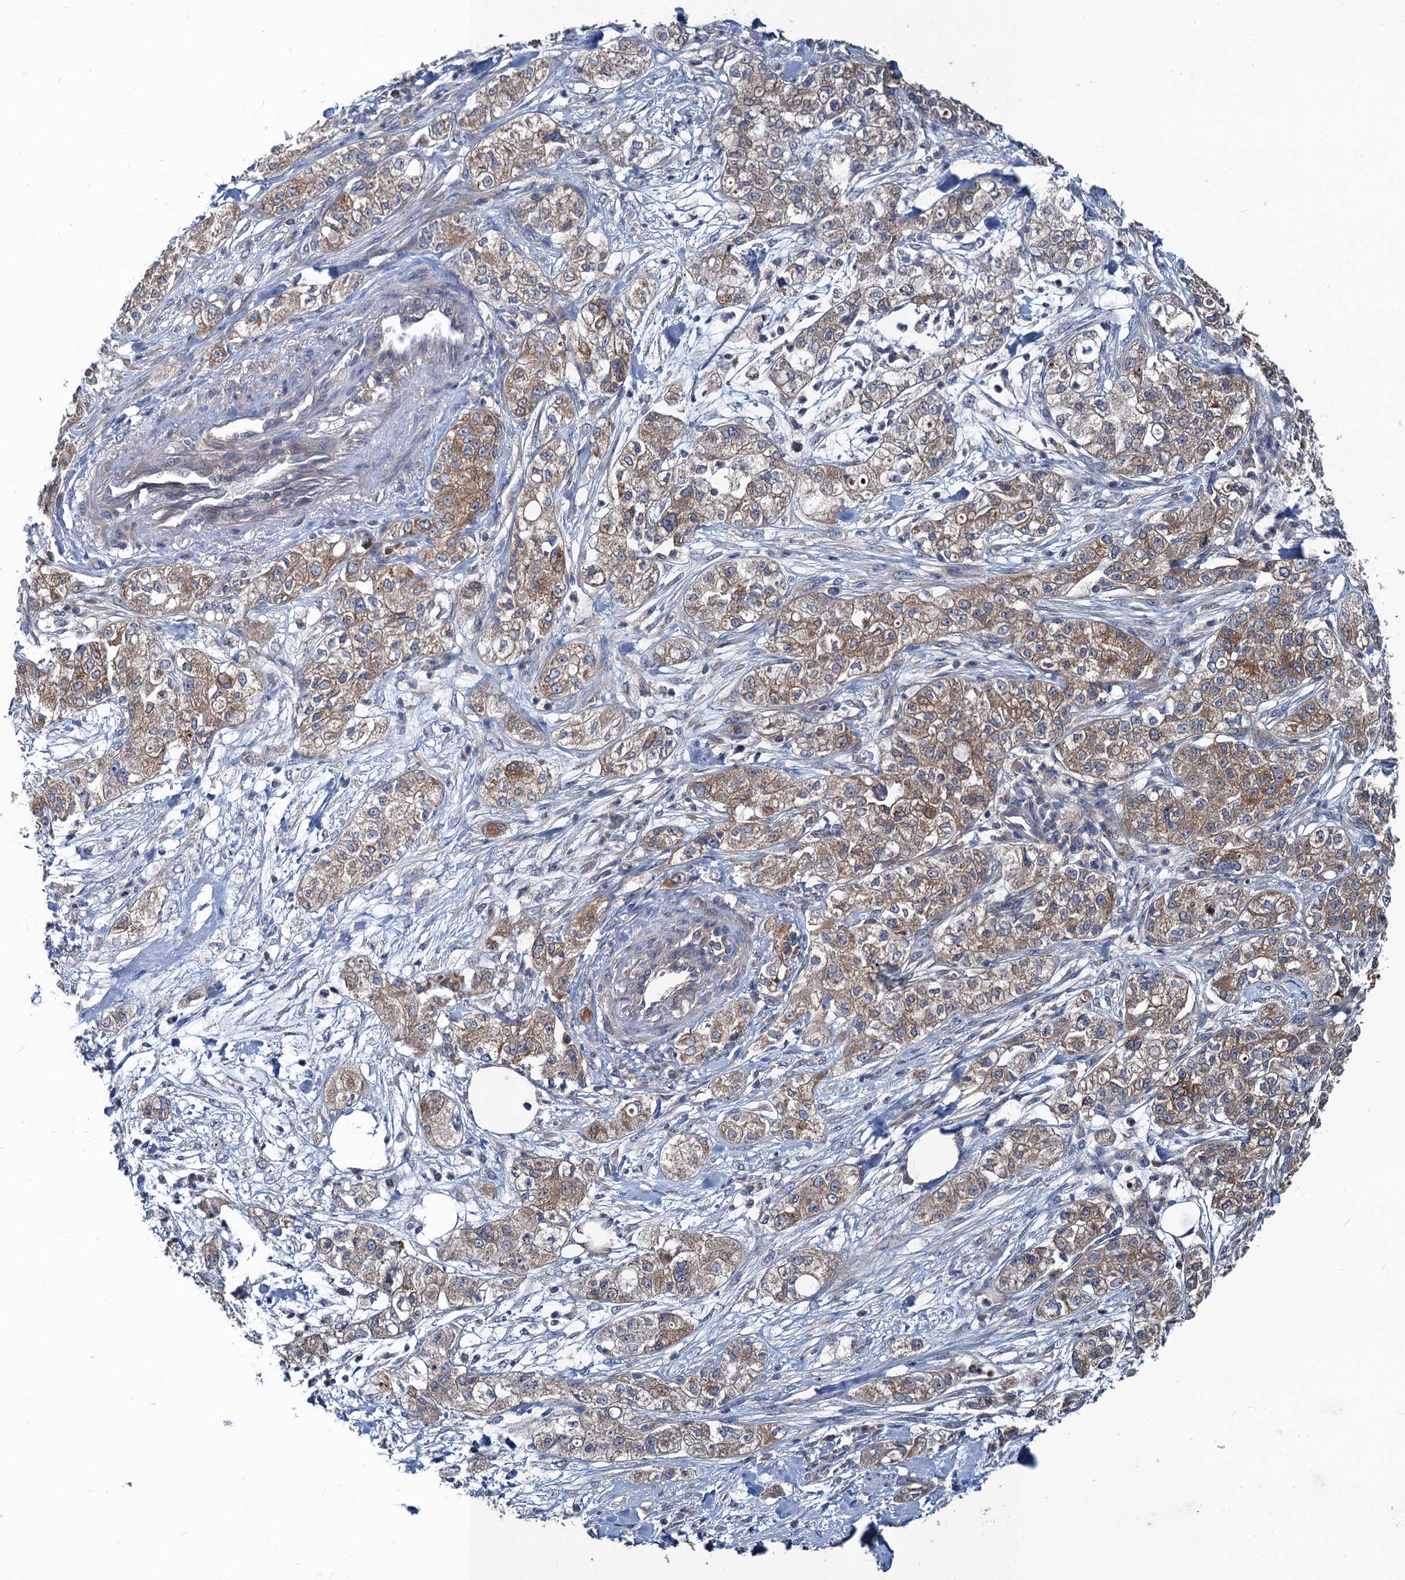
{"staining": {"intensity": "moderate", "quantity": ">75%", "location": "cytoplasmic/membranous"}, "tissue": "pancreatic cancer", "cell_type": "Tumor cells", "image_type": "cancer", "snomed": [{"axis": "morphology", "description": "Adenocarcinoma, NOS"}, {"axis": "topography", "description": "Pancreas"}], "caption": "Brown immunohistochemical staining in human adenocarcinoma (pancreatic) shows moderate cytoplasmic/membranous positivity in approximately >75% of tumor cells.", "gene": "SNAP29", "patient": {"sex": "female", "age": 78}}